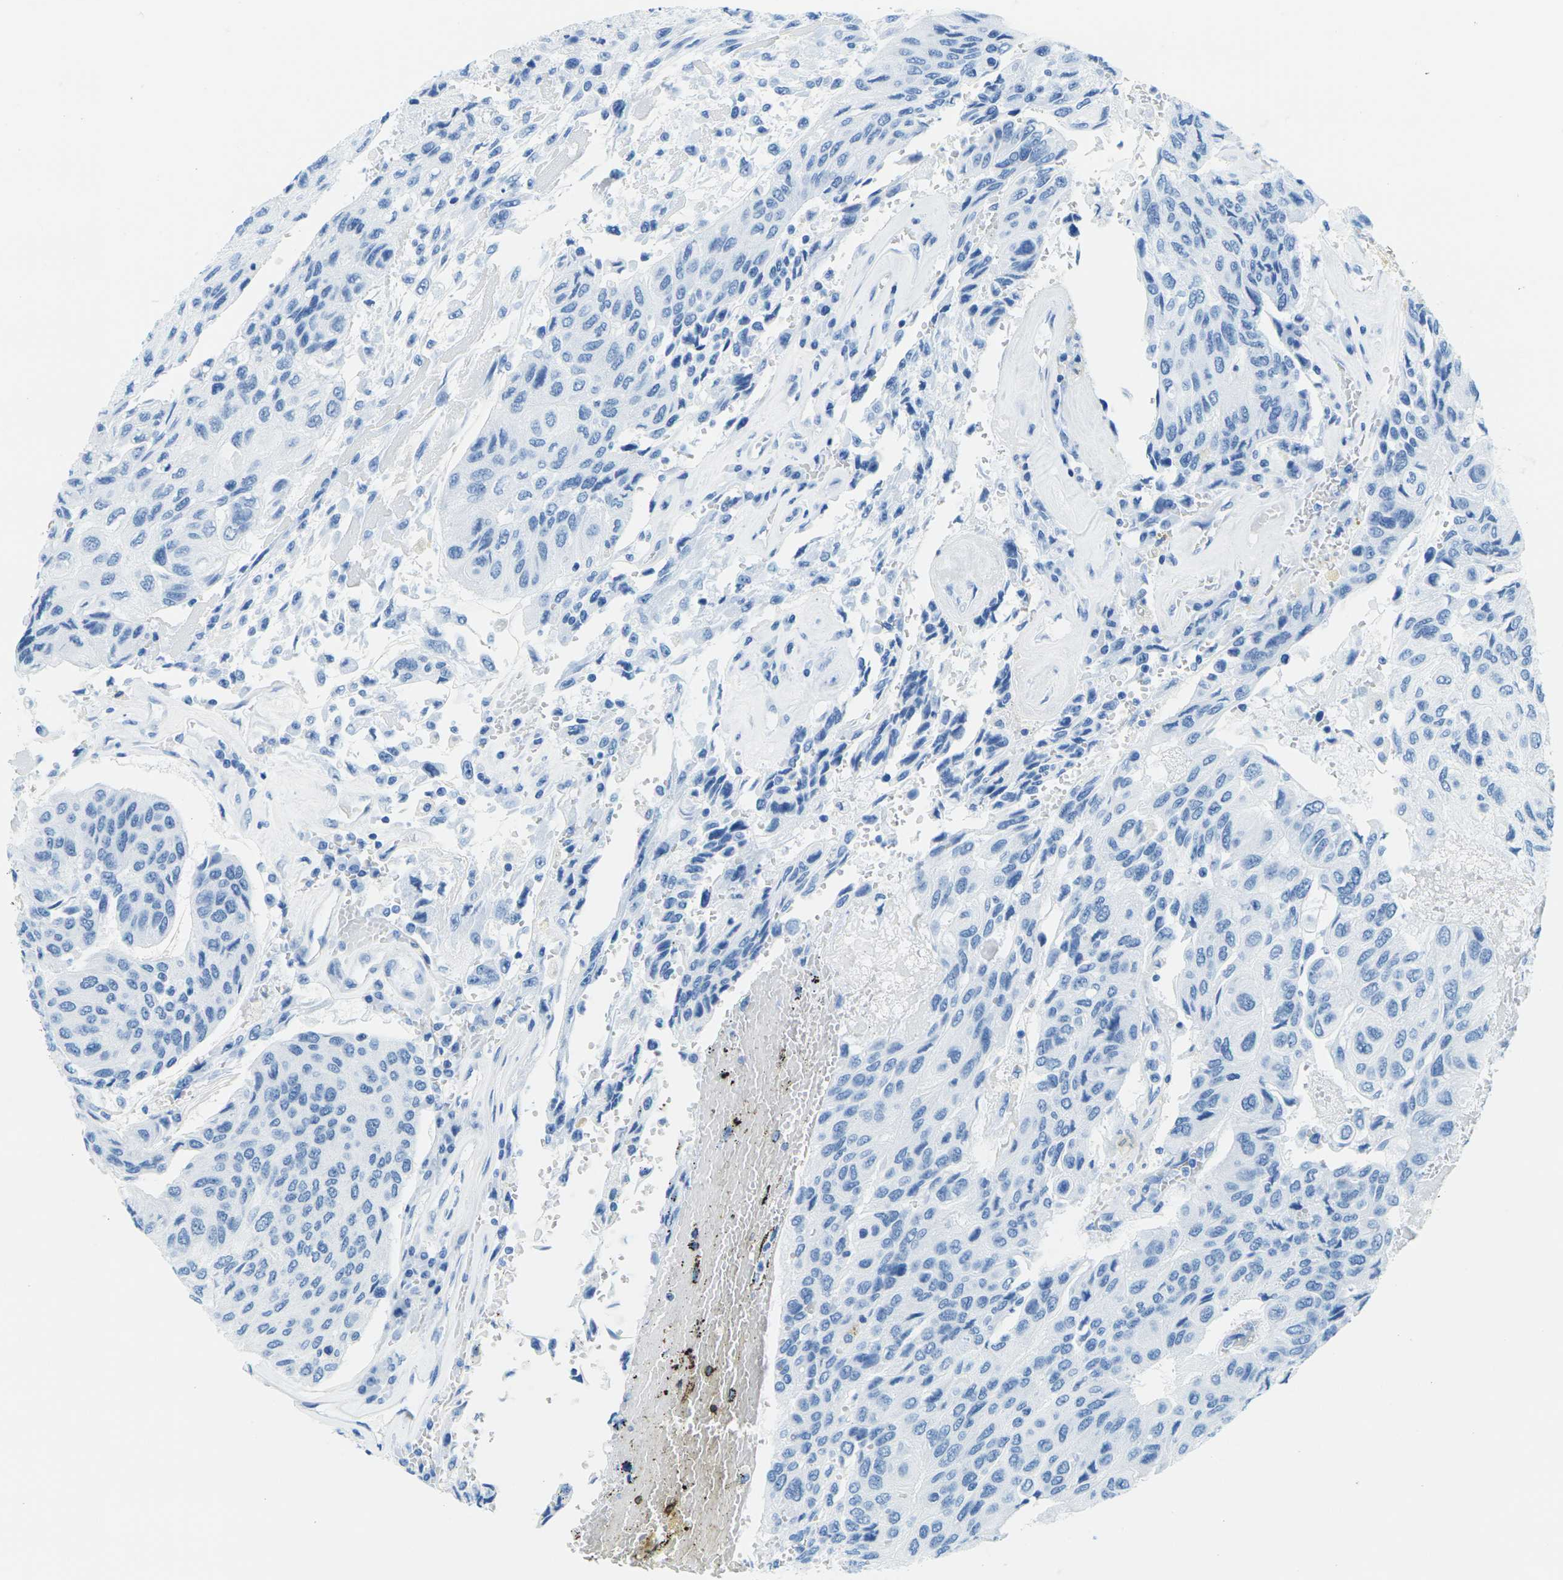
{"staining": {"intensity": "negative", "quantity": "none", "location": "none"}, "tissue": "urothelial cancer", "cell_type": "Tumor cells", "image_type": "cancer", "snomed": [{"axis": "morphology", "description": "Urothelial carcinoma, High grade"}, {"axis": "topography", "description": "Urinary bladder"}], "caption": "A high-resolution photomicrograph shows immunohistochemistry (IHC) staining of urothelial cancer, which shows no significant staining in tumor cells. (DAB (3,3'-diaminobenzidine) IHC, high magnification).", "gene": "CYP2C8", "patient": {"sex": "female", "age": 85}}